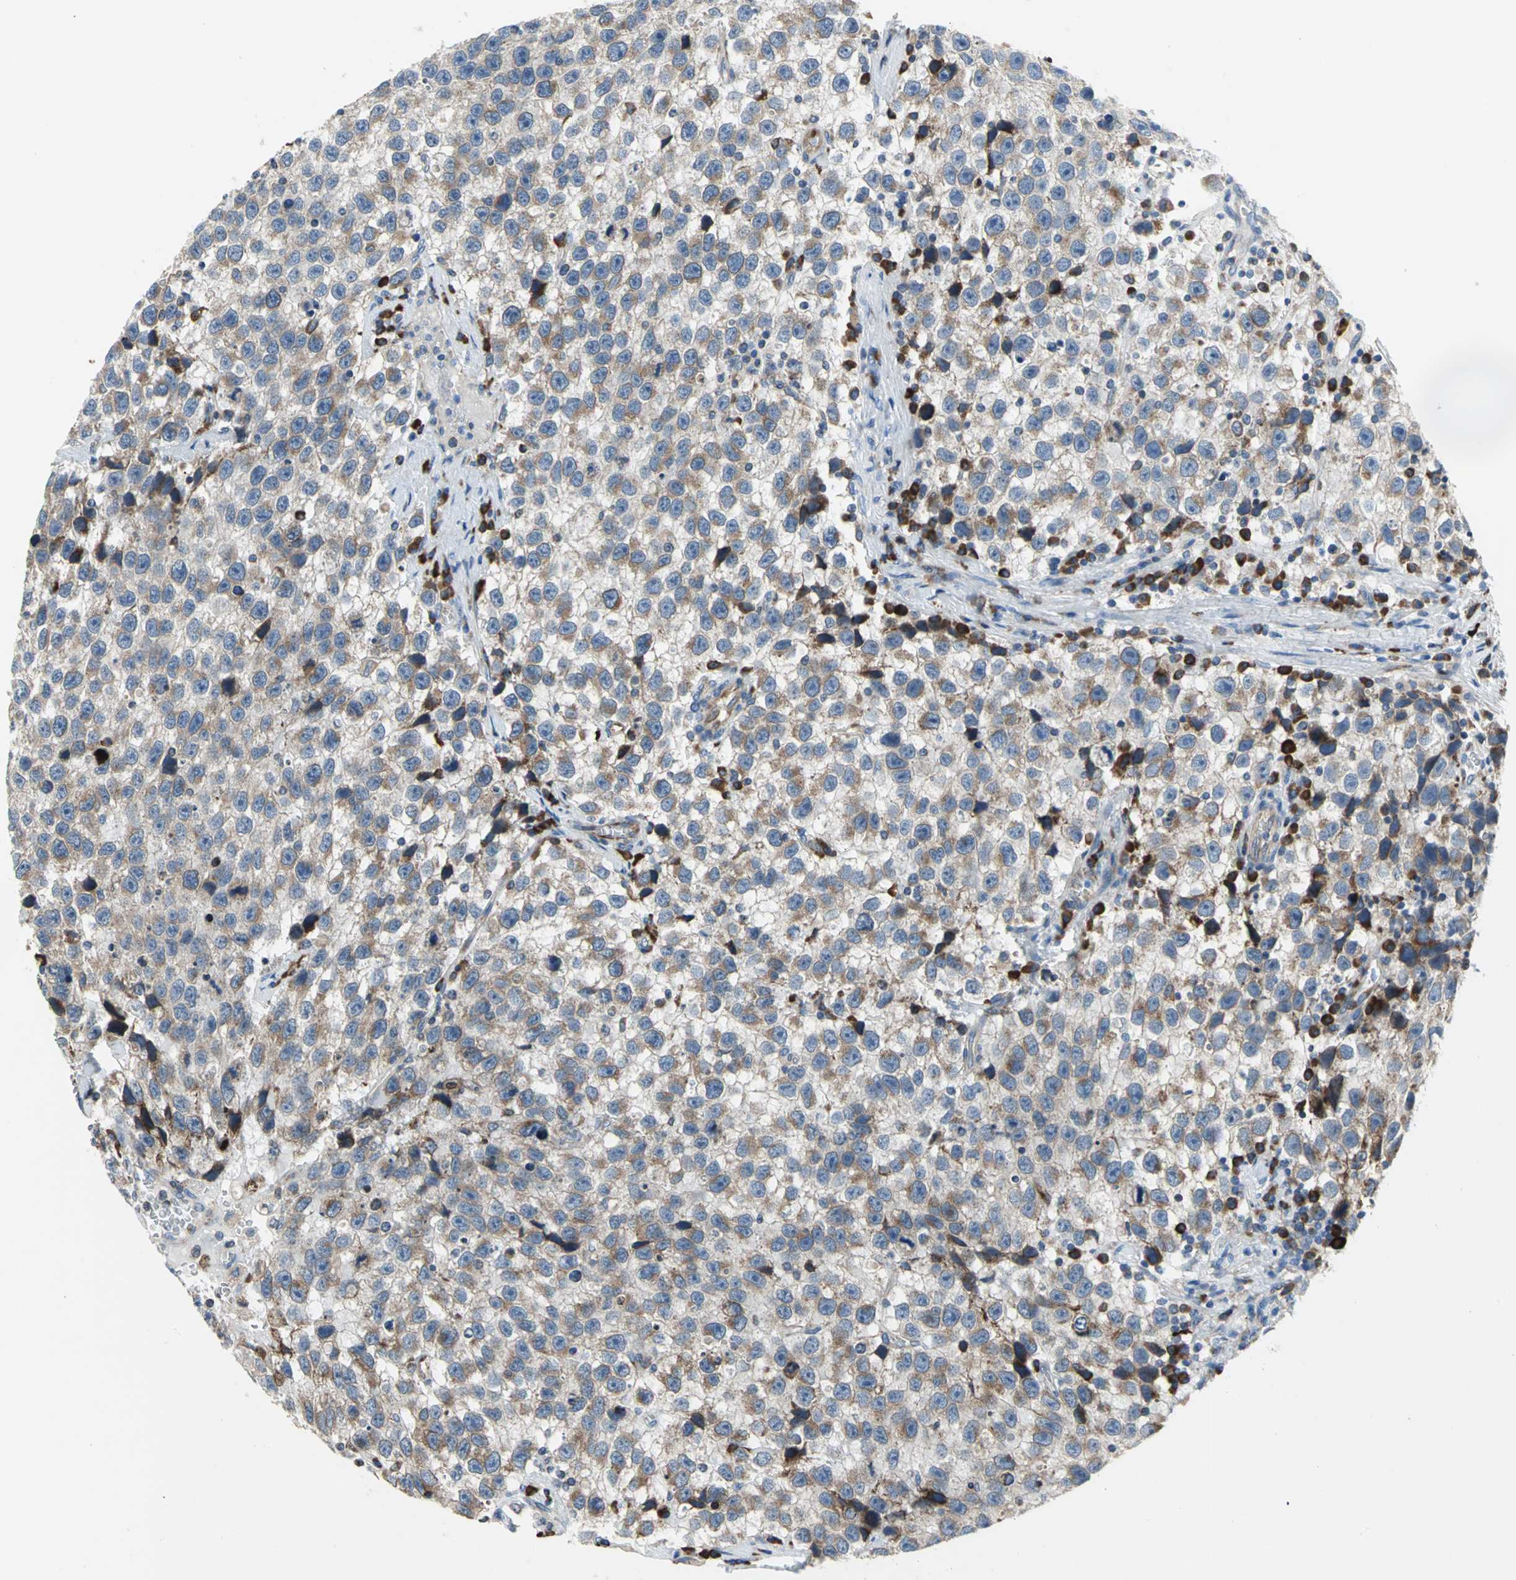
{"staining": {"intensity": "moderate", "quantity": ">75%", "location": "cytoplasmic/membranous"}, "tissue": "testis cancer", "cell_type": "Tumor cells", "image_type": "cancer", "snomed": [{"axis": "morphology", "description": "Seminoma, NOS"}, {"axis": "topography", "description": "Testis"}], "caption": "A medium amount of moderate cytoplasmic/membranous staining is seen in about >75% of tumor cells in testis seminoma tissue.", "gene": "TULP4", "patient": {"sex": "male", "age": 33}}